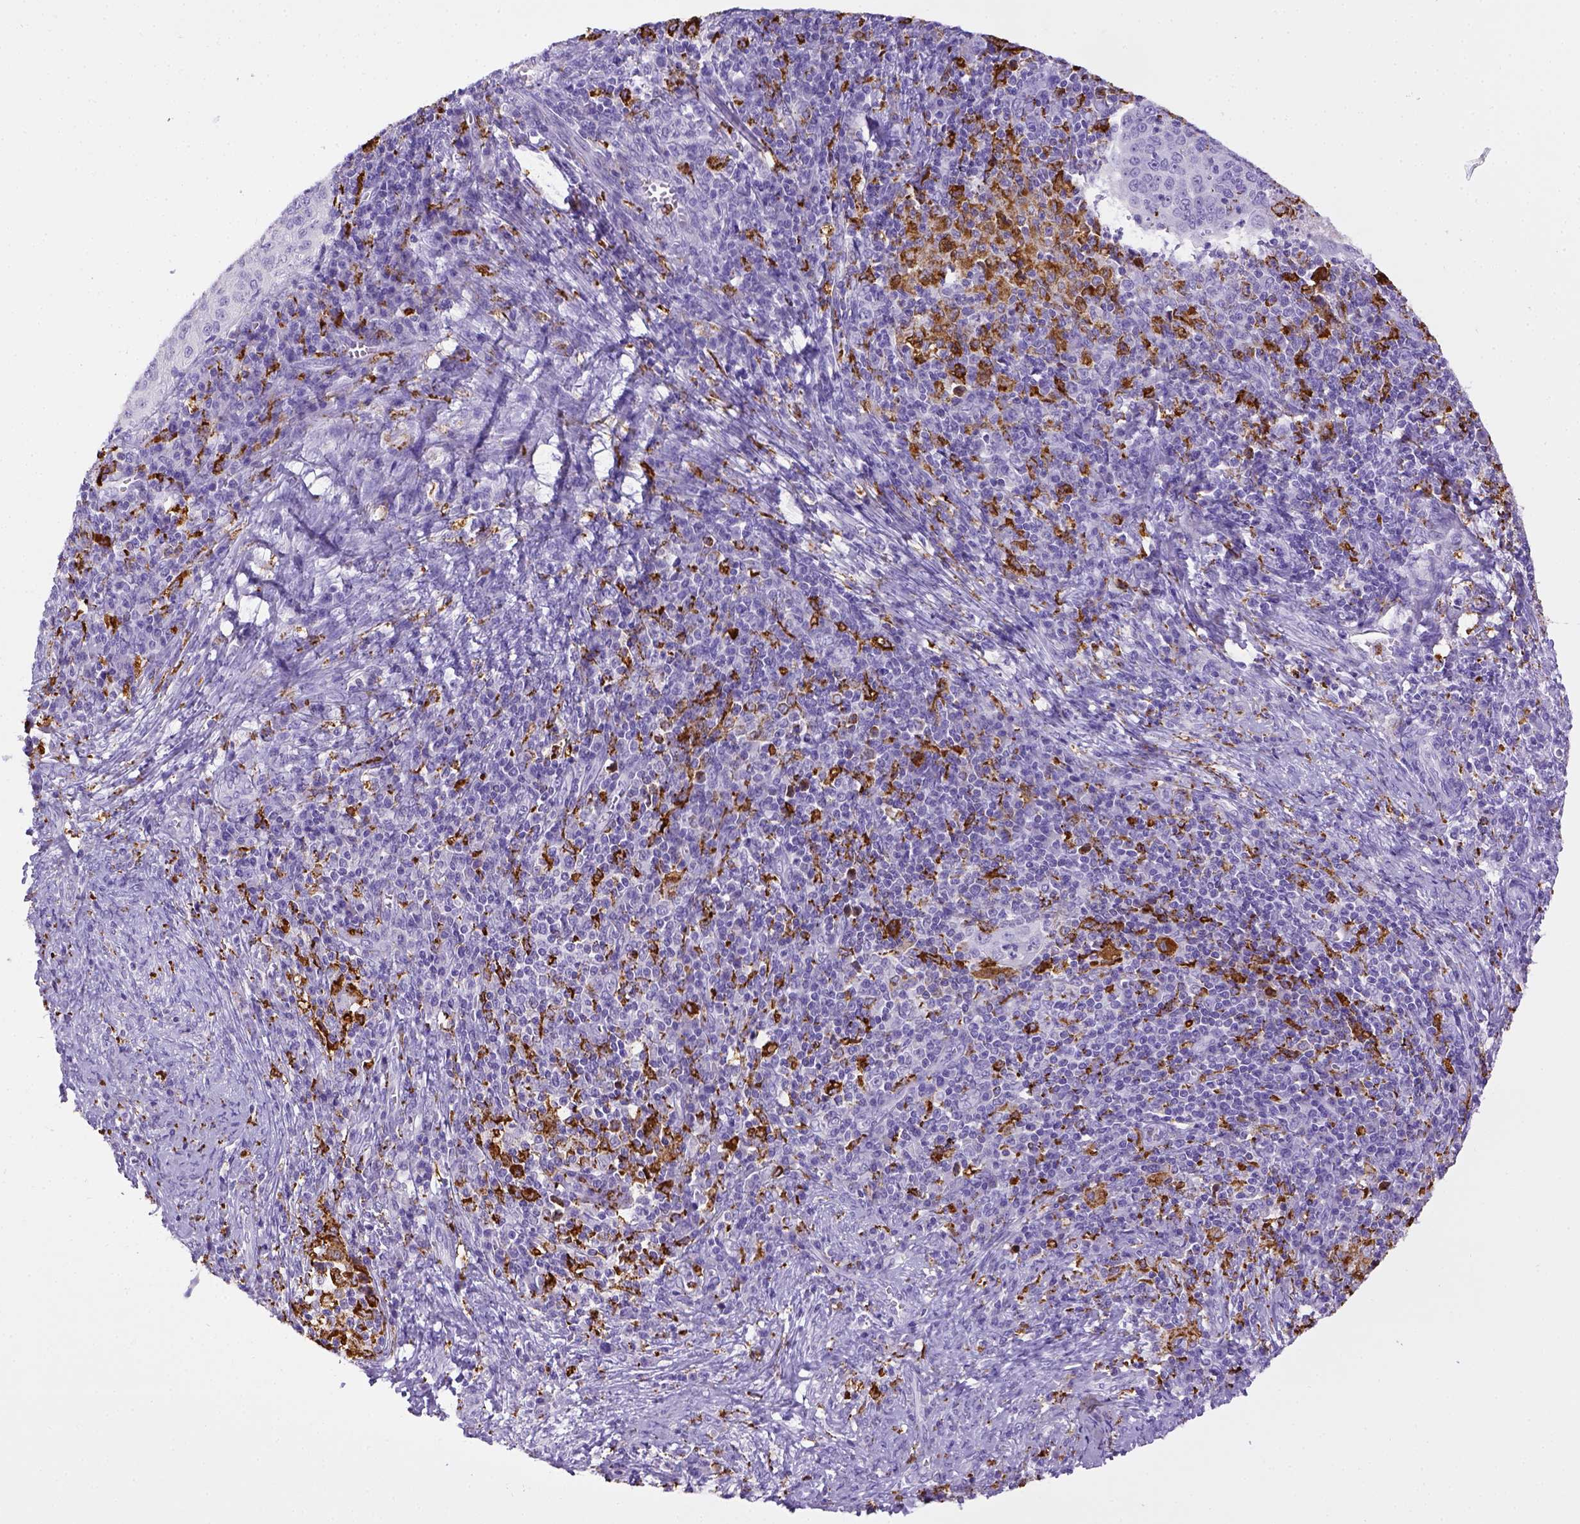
{"staining": {"intensity": "negative", "quantity": "none", "location": "none"}, "tissue": "cervical cancer", "cell_type": "Tumor cells", "image_type": "cancer", "snomed": [{"axis": "morphology", "description": "Squamous cell carcinoma, NOS"}, {"axis": "topography", "description": "Cervix"}], "caption": "Tumor cells show no significant expression in cervical squamous cell carcinoma.", "gene": "CD68", "patient": {"sex": "female", "age": 39}}